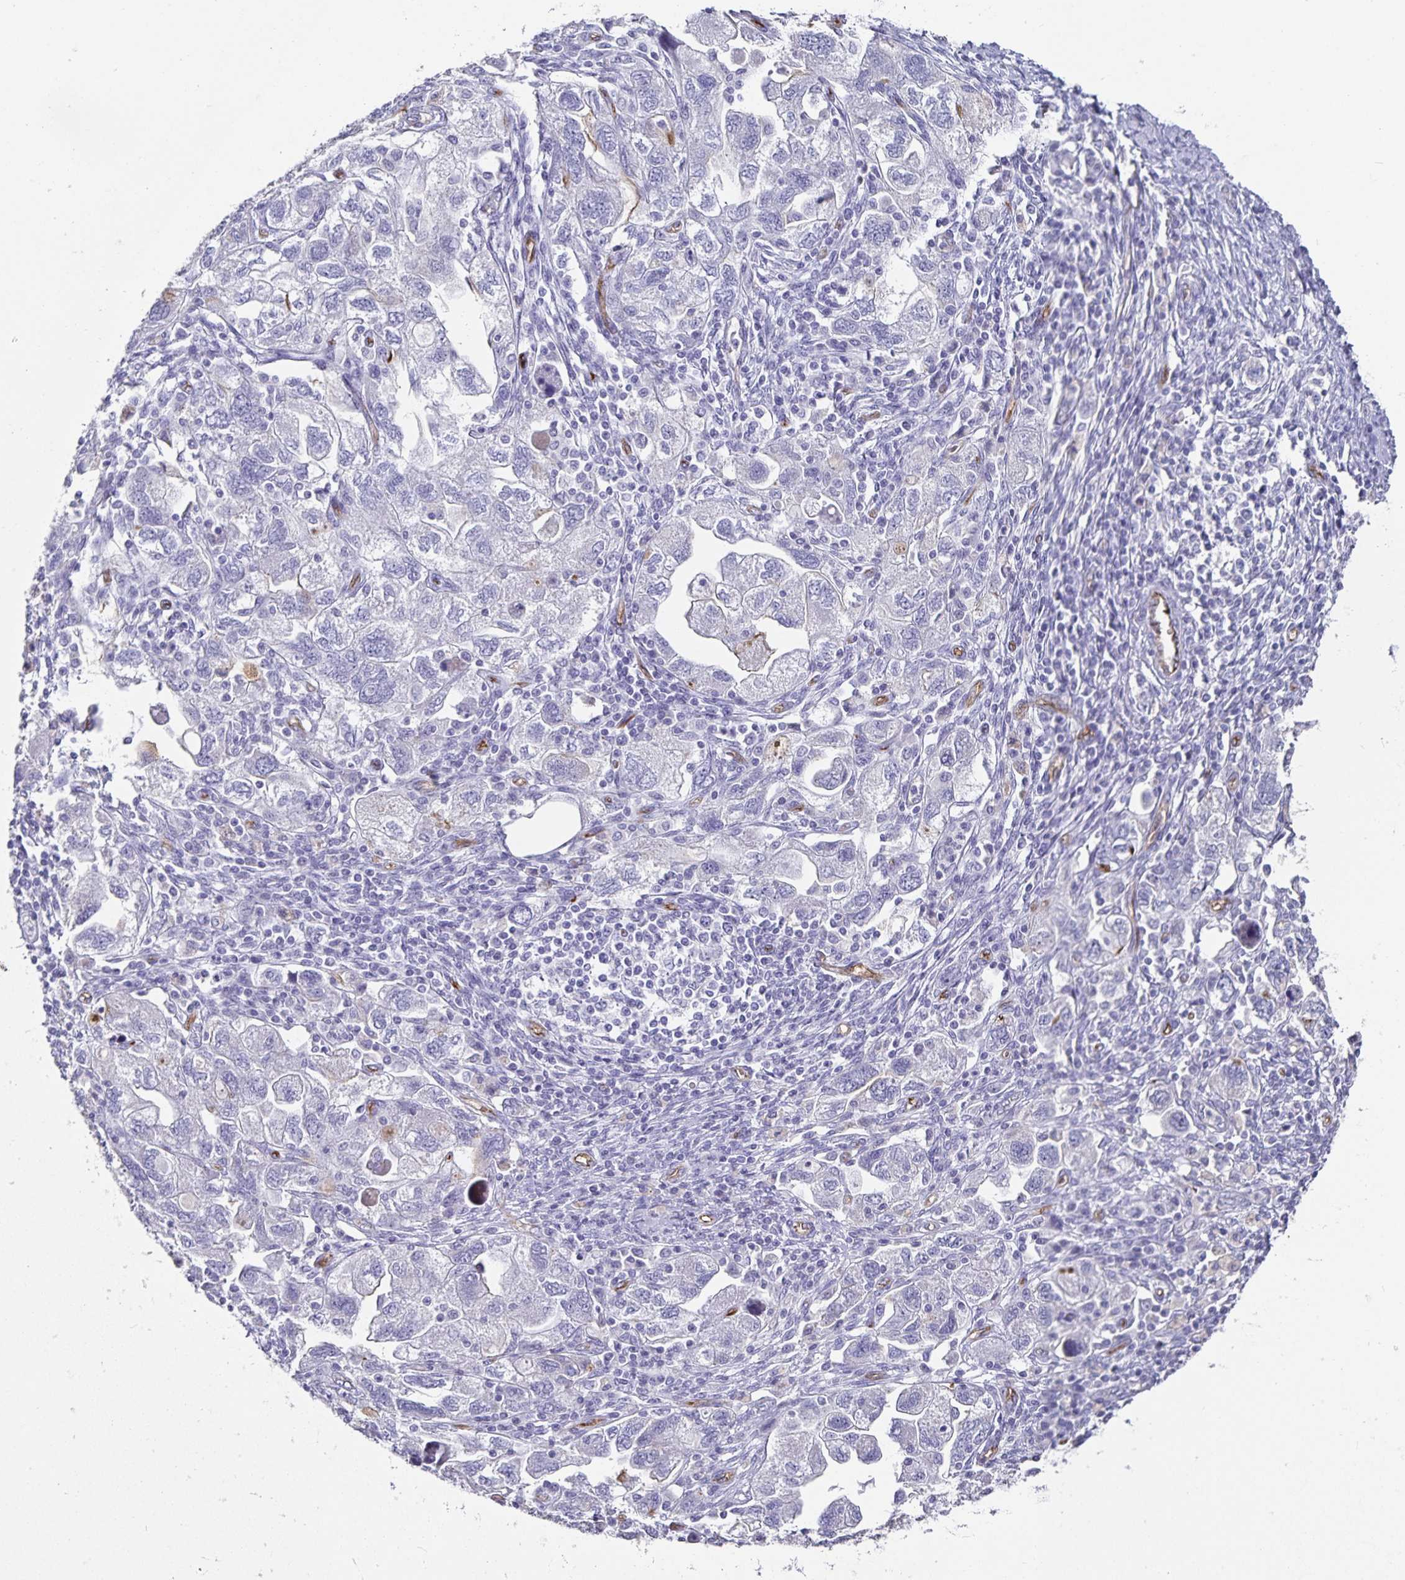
{"staining": {"intensity": "negative", "quantity": "none", "location": "none"}, "tissue": "ovarian cancer", "cell_type": "Tumor cells", "image_type": "cancer", "snomed": [{"axis": "morphology", "description": "Carcinoma, NOS"}, {"axis": "morphology", "description": "Cystadenocarcinoma, serous, NOS"}, {"axis": "topography", "description": "Ovary"}], "caption": "Photomicrograph shows no significant protein positivity in tumor cells of ovarian cancer.", "gene": "PODXL", "patient": {"sex": "female", "age": 69}}